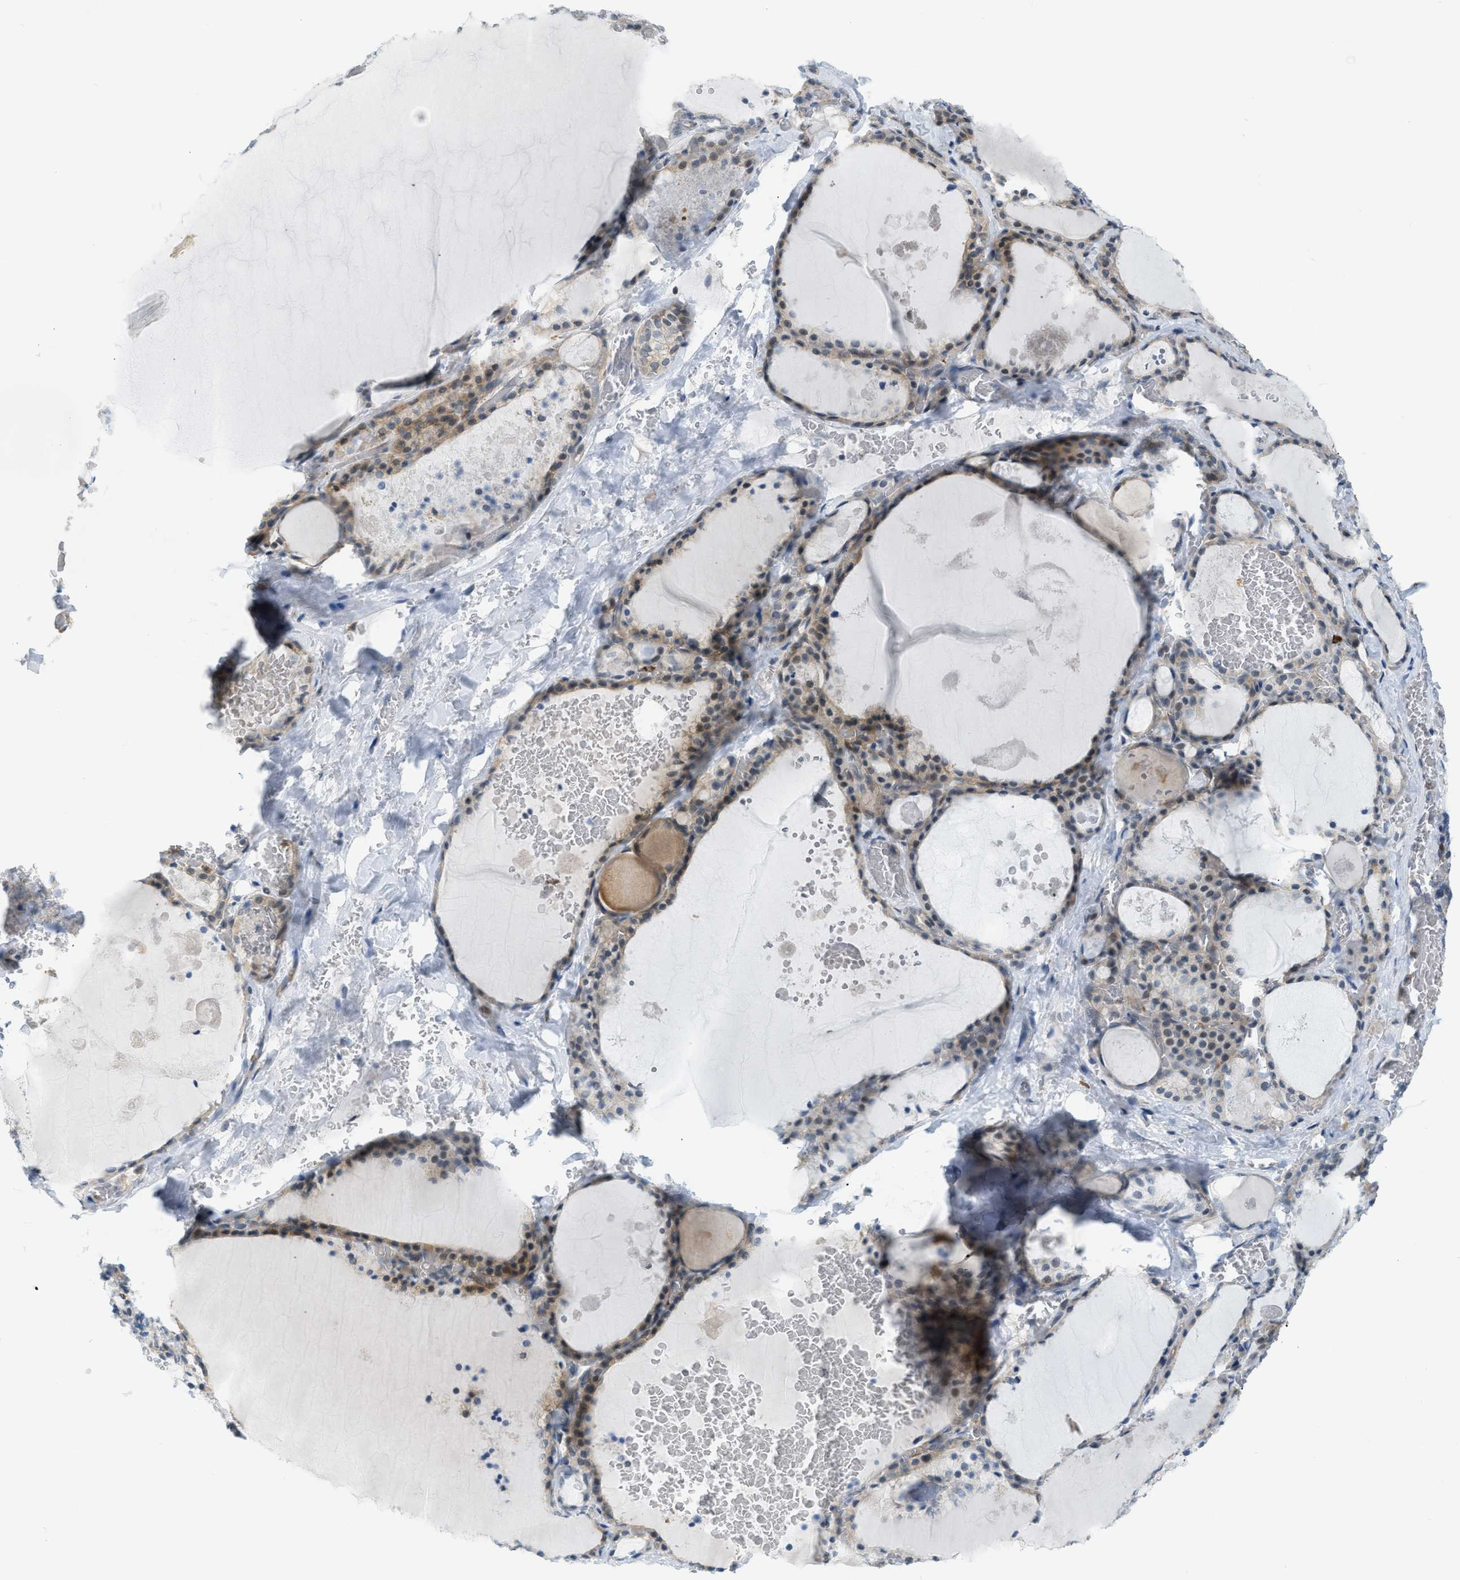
{"staining": {"intensity": "moderate", "quantity": "<25%", "location": "cytoplasmic/membranous"}, "tissue": "thyroid gland", "cell_type": "Glandular cells", "image_type": "normal", "snomed": [{"axis": "morphology", "description": "Normal tissue, NOS"}, {"axis": "topography", "description": "Thyroid gland"}], "caption": "Benign thyroid gland demonstrates moderate cytoplasmic/membranous positivity in approximately <25% of glandular cells The staining was performed using DAB (3,3'-diaminobenzidine) to visualize the protein expression in brown, while the nuclei were stained in blue with hematoxylin (Magnification: 20x)..", "gene": "ZNF408", "patient": {"sex": "male", "age": 56}}